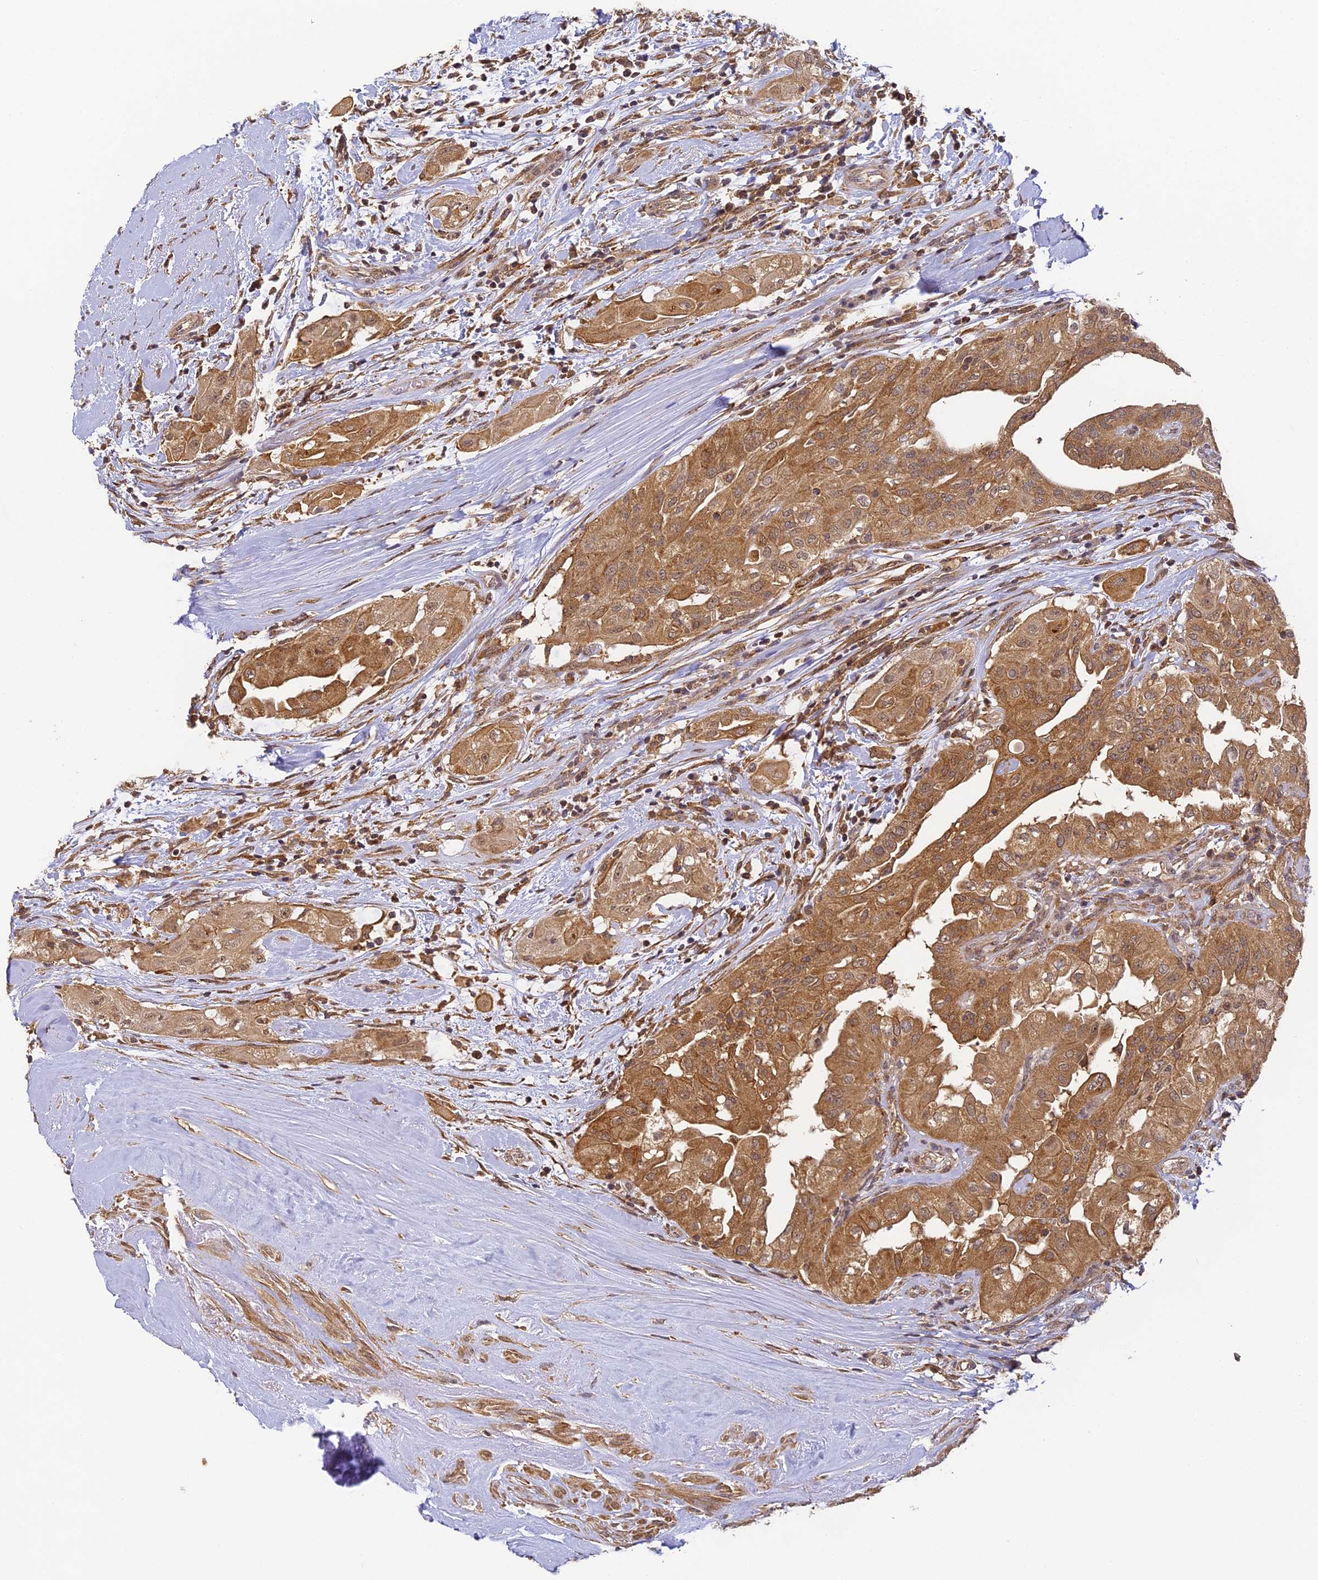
{"staining": {"intensity": "moderate", "quantity": ">75%", "location": "cytoplasmic/membranous,nuclear"}, "tissue": "thyroid cancer", "cell_type": "Tumor cells", "image_type": "cancer", "snomed": [{"axis": "morphology", "description": "Papillary adenocarcinoma, NOS"}, {"axis": "topography", "description": "Thyroid gland"}], "caption": "There is medium levels of moderate cytoplasmic/membranous and nuclear positivity in tumor cells of thyroid cancer (papillary adenocarcinoma), as demonstrated by immunohistochemical staining (brown color).", "gene": "ZNF443", "patient": {"sex": "female", "age": 59}}